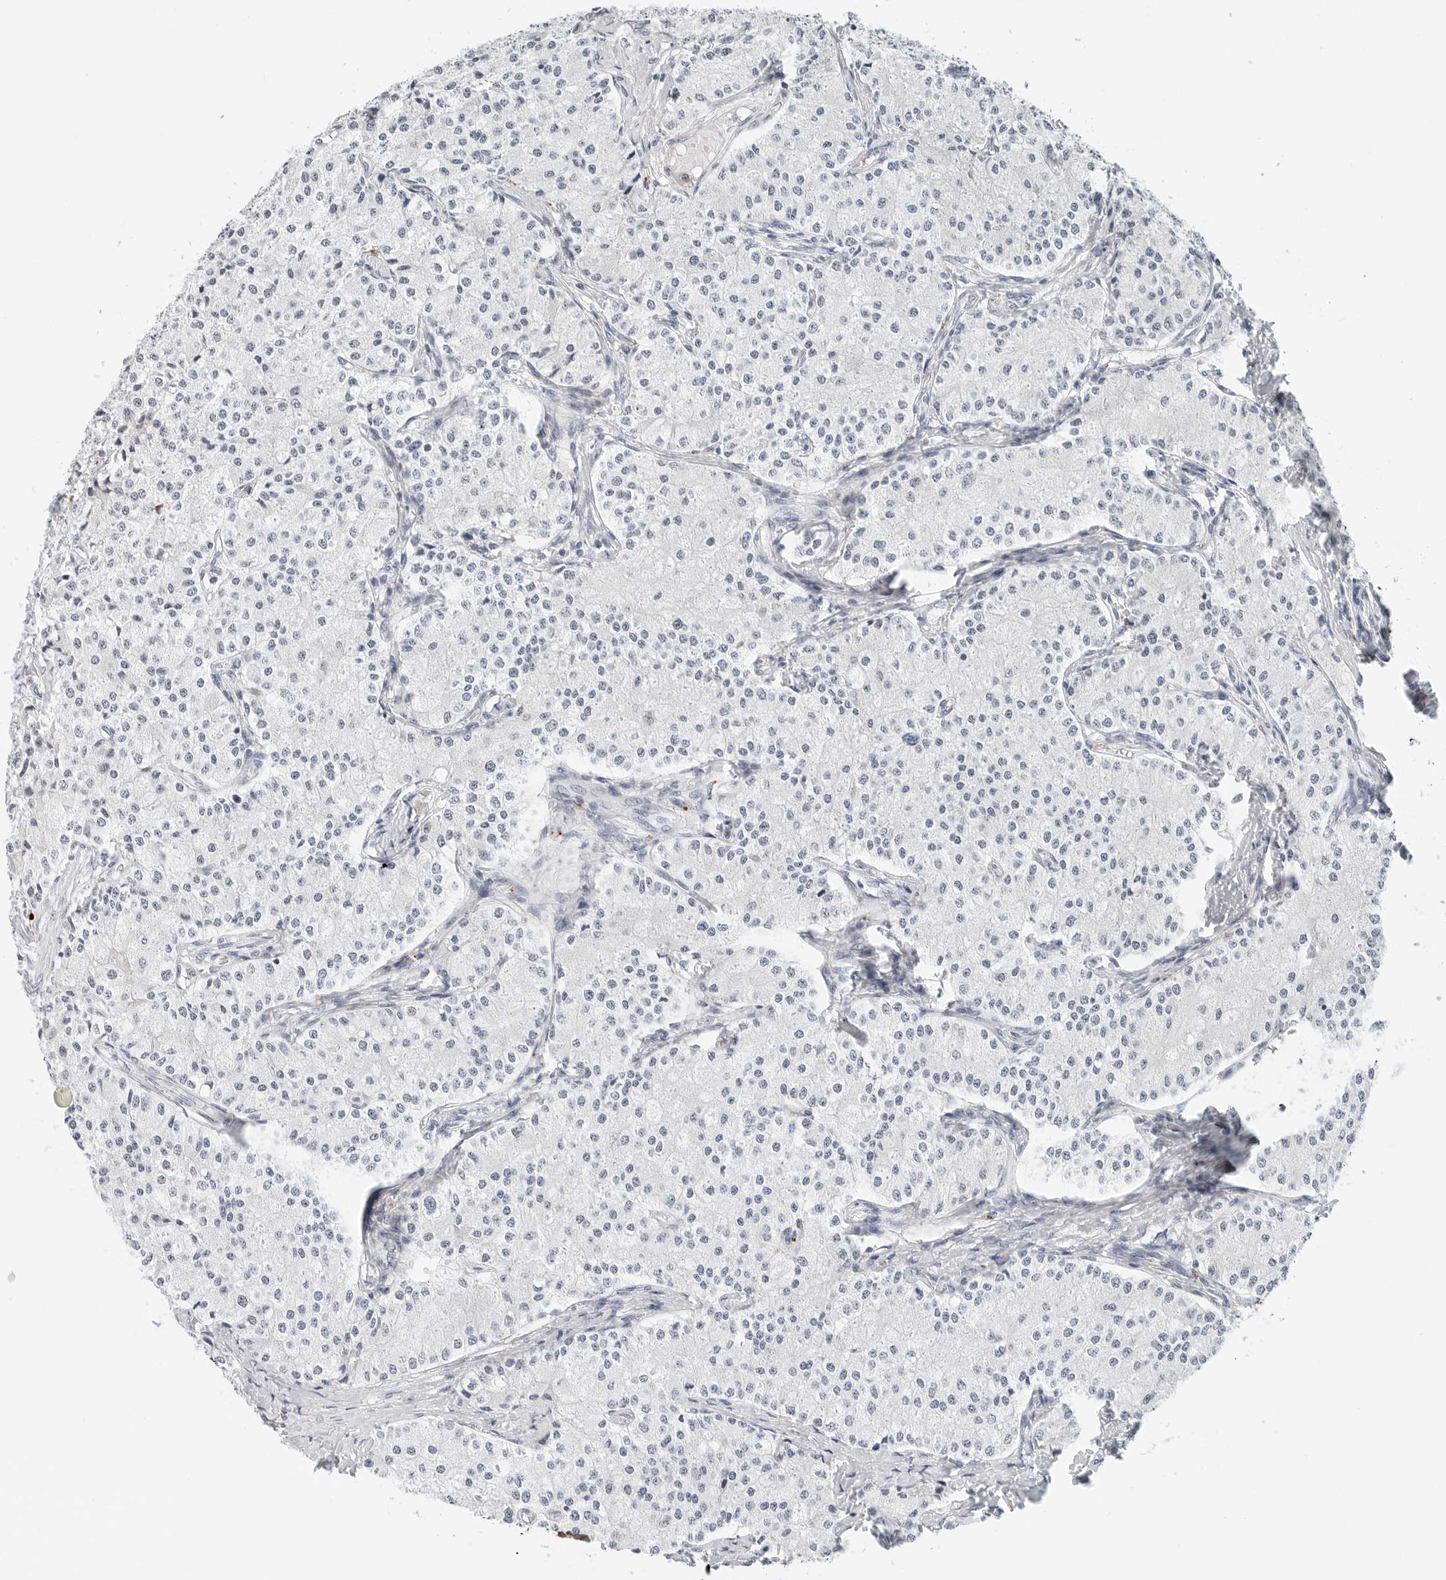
{"staining": {"intensity": "negative", "quantity": "none", "location": "none"}, "tissue": "carcinoid", "cell_type": "Tumor cells", "image_type": "cancer", "snomed": [{"axis": "morphology", "description": "Carcinoid, malignant, NOS"}, {"axis": "topography", "description": "Colon"}], "caption": "This is an IHC image of carcinoid. There is no staining in tumor cells.", "gene": "TSEN2", "patient": {"sex": "female", "age": 52}}